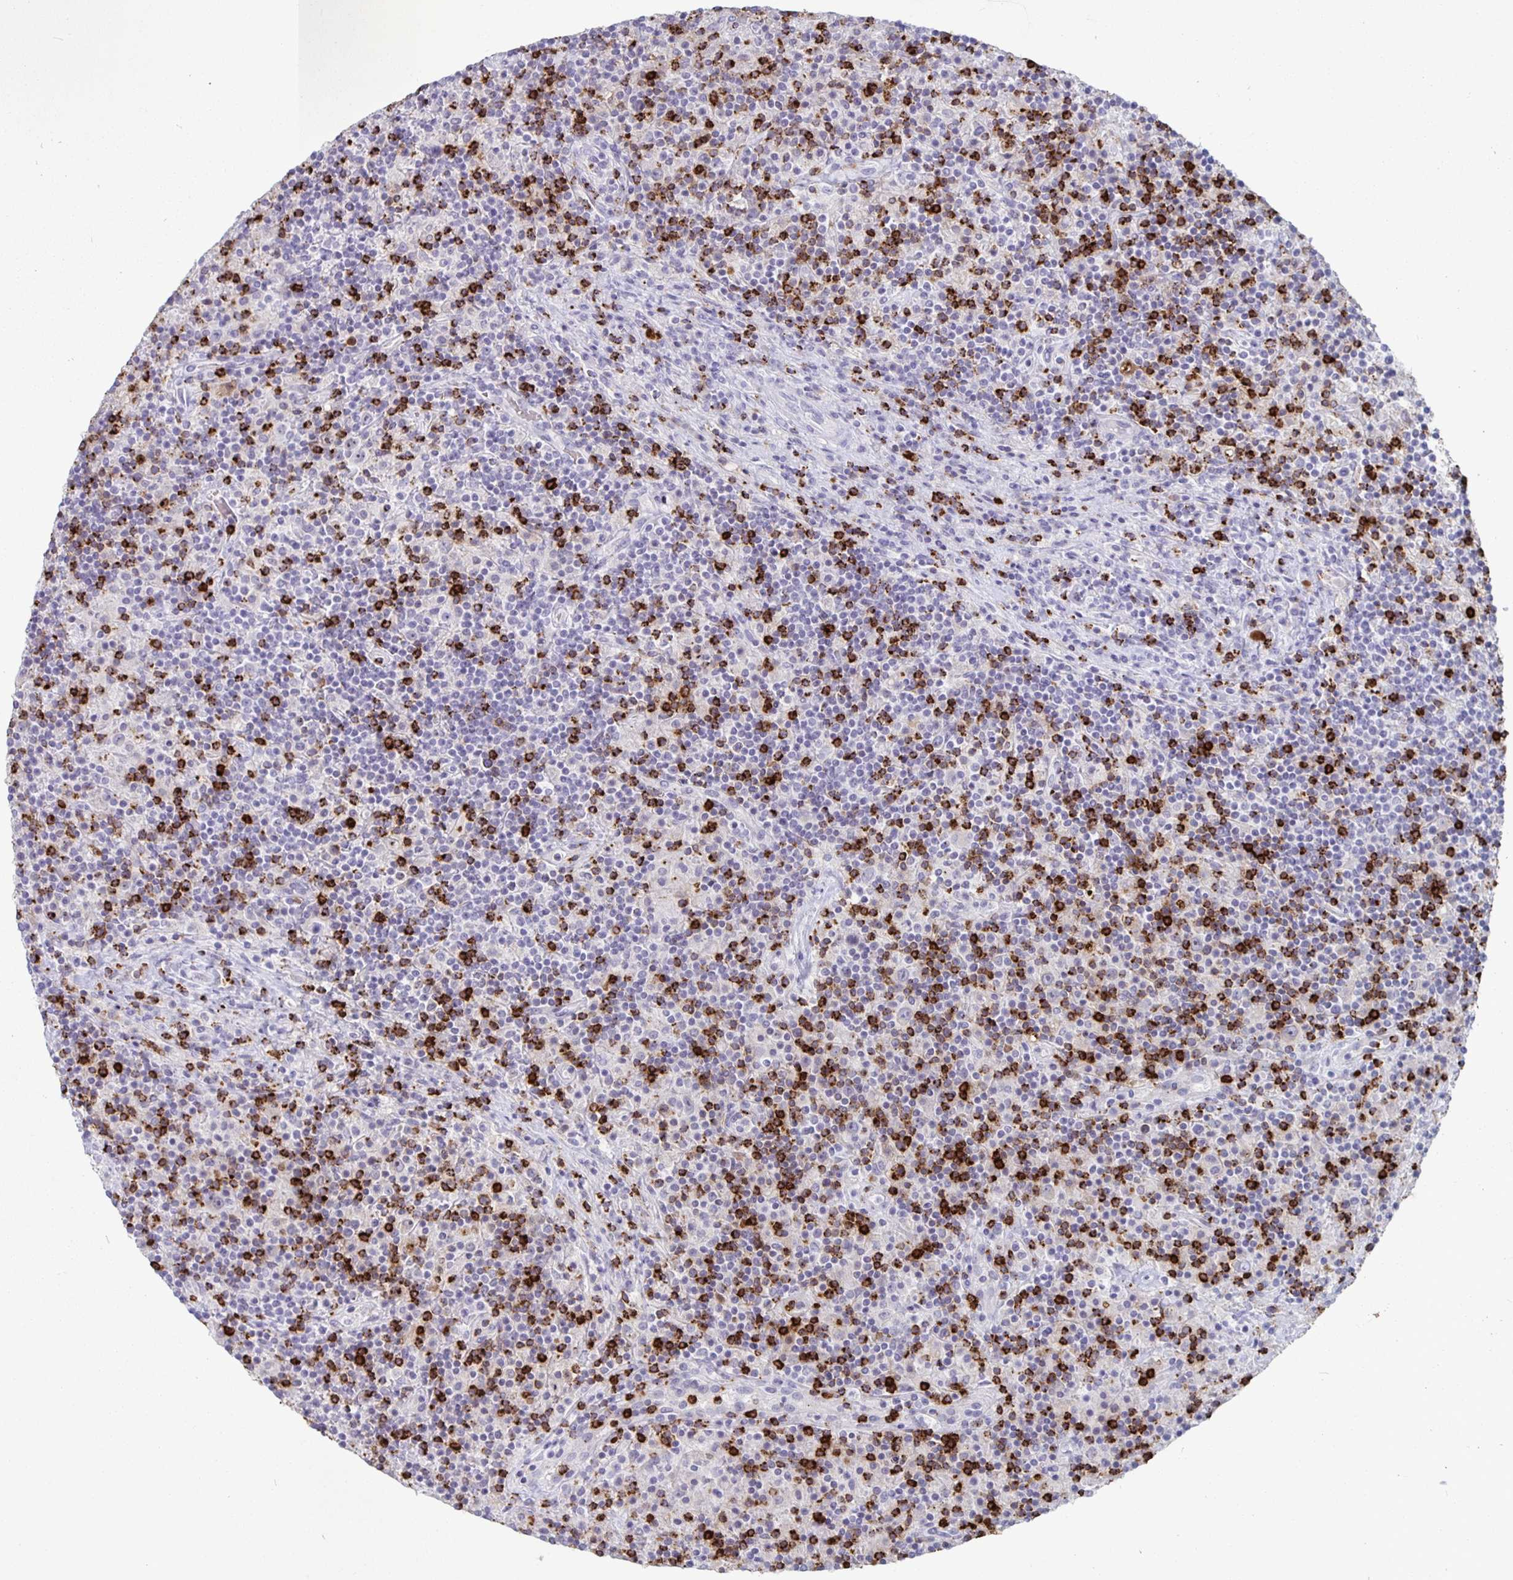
{"staining": {"intensity": "negative", "quantity": "none", "location": "none"}, "tissue": "lymphoma", "cell_type": "Tumor cells", "image_type": "cancer", "snomed": [{"axis": "morphology", "description": "Hodgkin's disease, NOS"}, {"axis": "topography", "description": "Lymph node"}], "caption": "The image reveals no staining of tumor cells in lymphoma. (DAB (3,3'-diaminobenzidine) immunohistochemistry visualized using brightfield microscopy, high magnification).", "gene": "GZMK", "patient": {"sex": "male", "age": 70}}